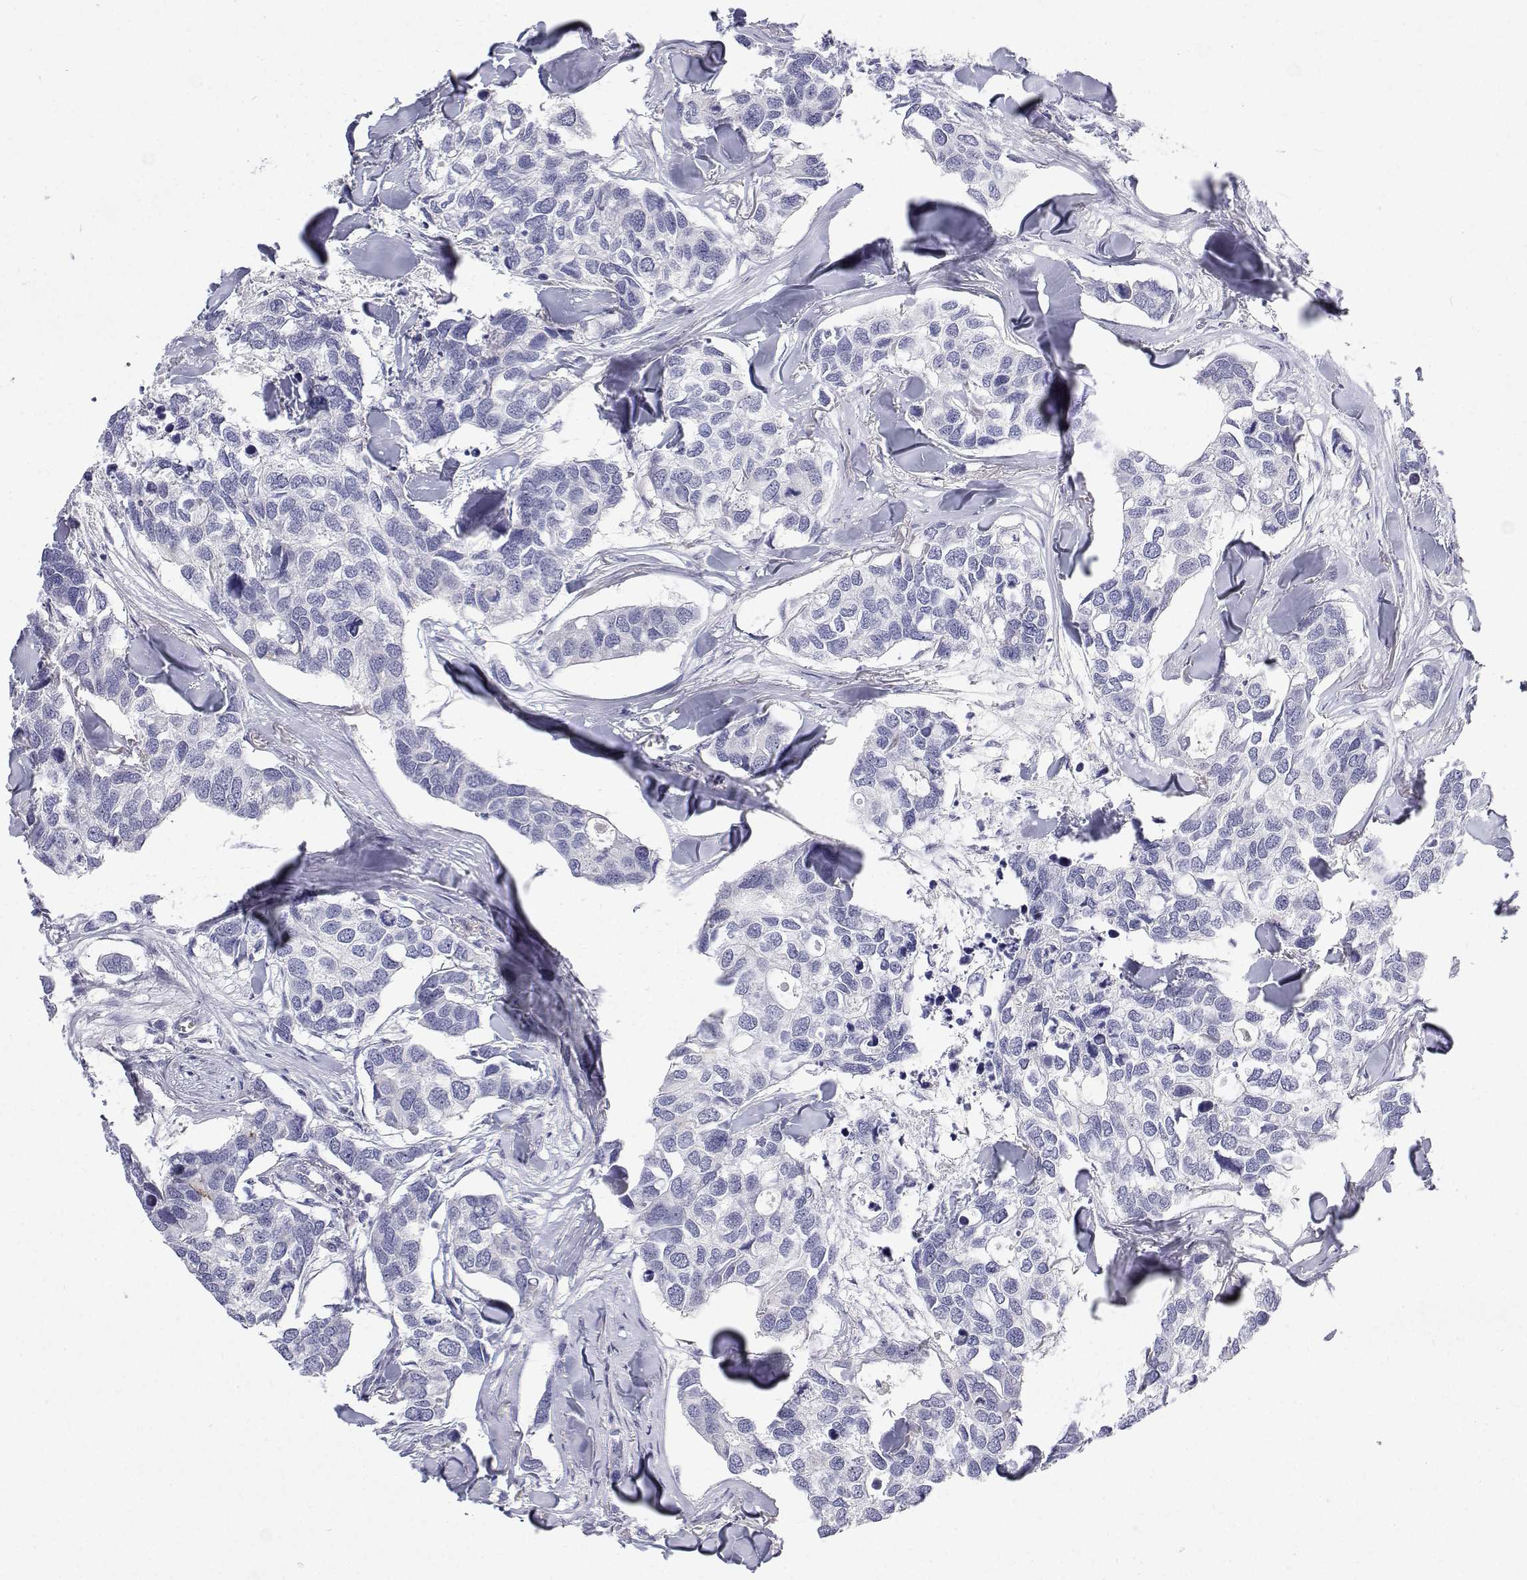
{"staining": {"intensity": "negative", "quantity": "none", "location": "none"}, "tissue": "breast cancer", "cell_type": "Tumor cells", "image_type": "cancer", "snomed": [{"axis": "morphology", "description": "Duct carcinoma"}, {"axis": "topography", "description": "Breast"}], "caption": "Breast cancer (intraductal carcinoma) stained for a protein using immunohistochemistry reveals no staining tumor cells.", "gene": "NCR2", "patient": {"sex": "female", "age": 83}}